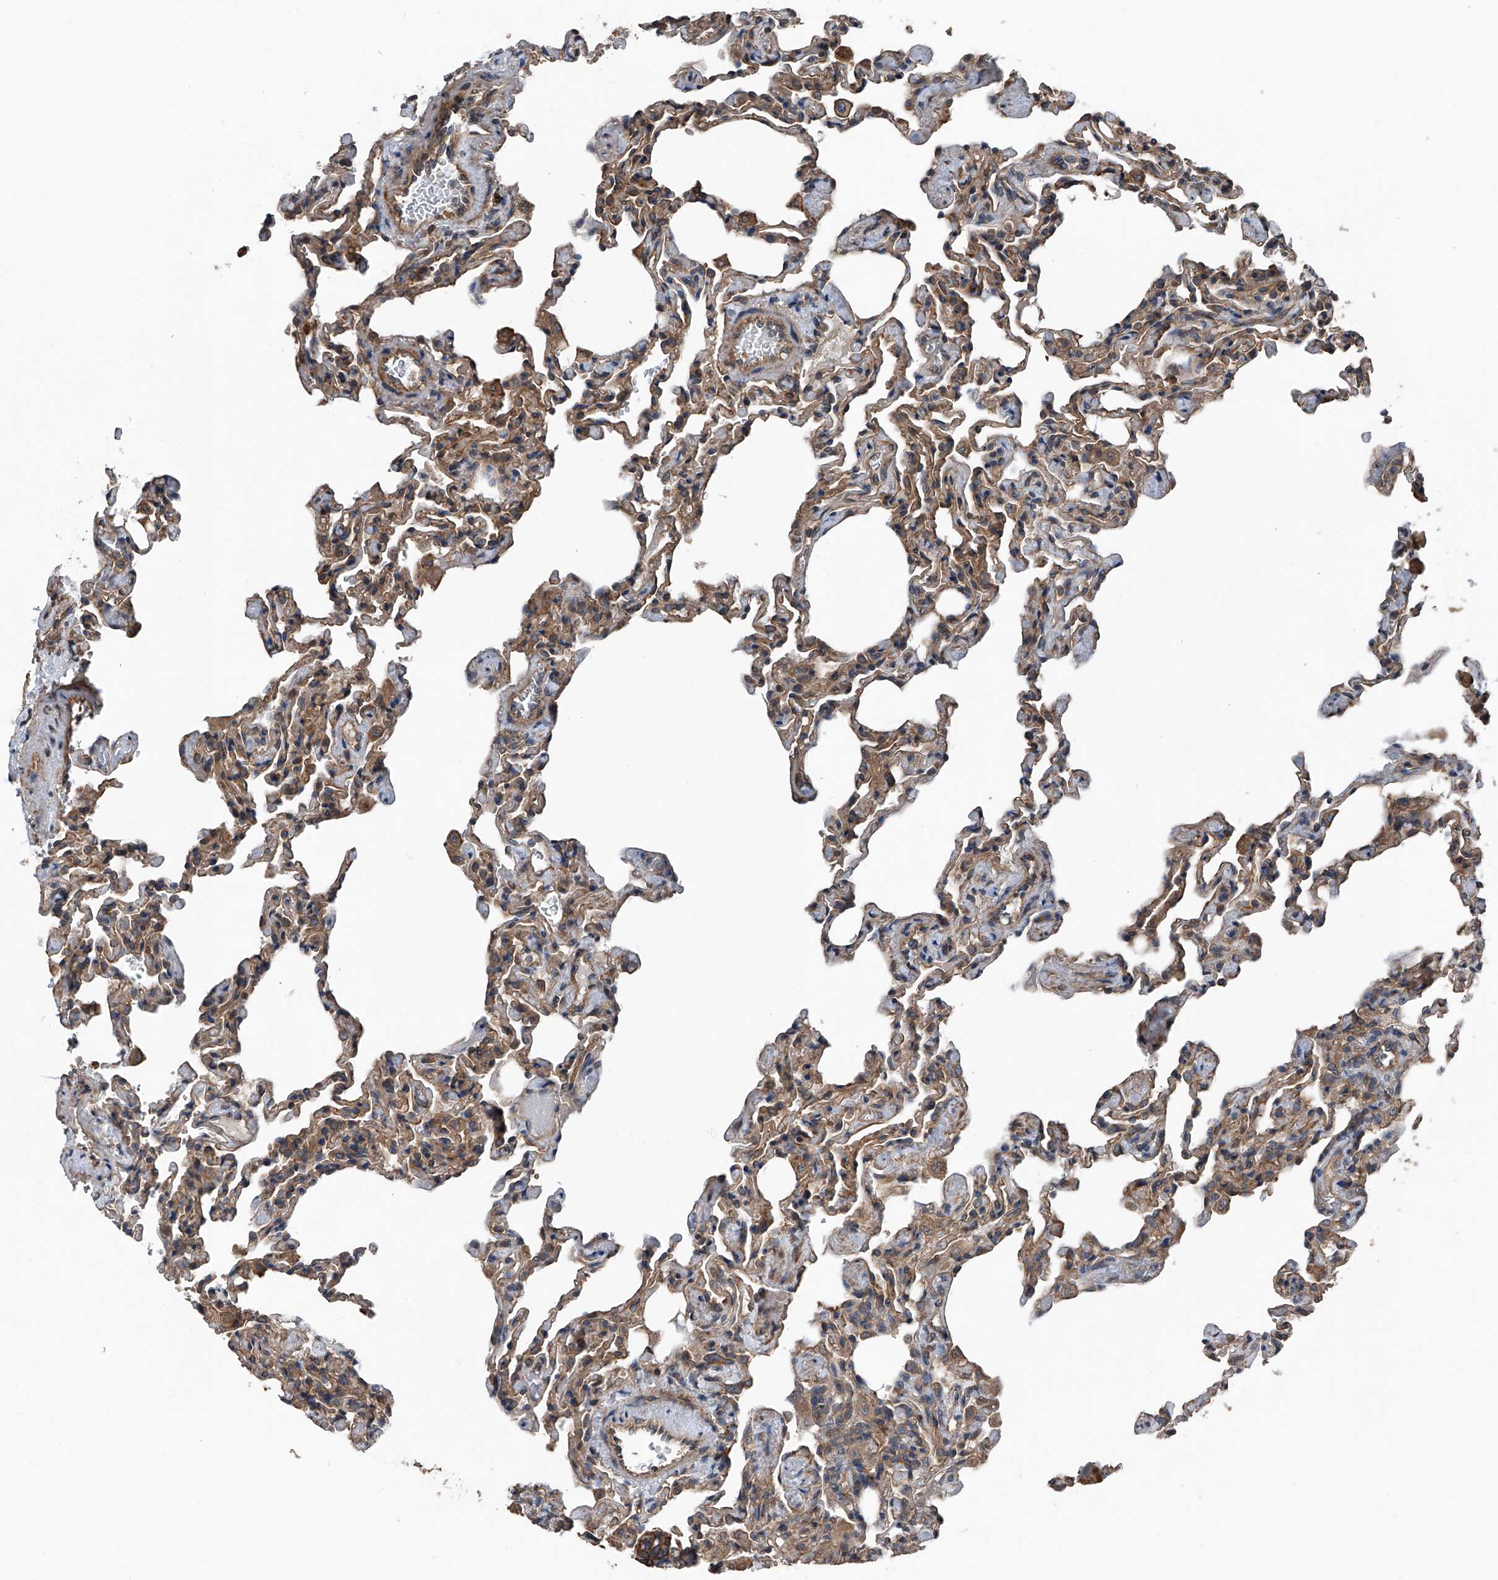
{"staining": {"intensity": "weak", "quantity": "25%-75%", "location": "cytoplasmic/membranous"}, "tissue": "lung", "cell_type": "Alveolar cells", "image_type": "normal", "snomed": [{"axis": "morphology", "description": "Normal tissue, NOS"}, {"axis": "topography", "description": "Lung"}], "caption": "Immunohistochemistry (IHC) of unremarkable human lung shows low levels of weak cytoplasmic/membranous positivity in approximately 25%-75% of alveolar cells.", "gene": "KCNJ2", "patient": {"sex": "male", "age": 20}}